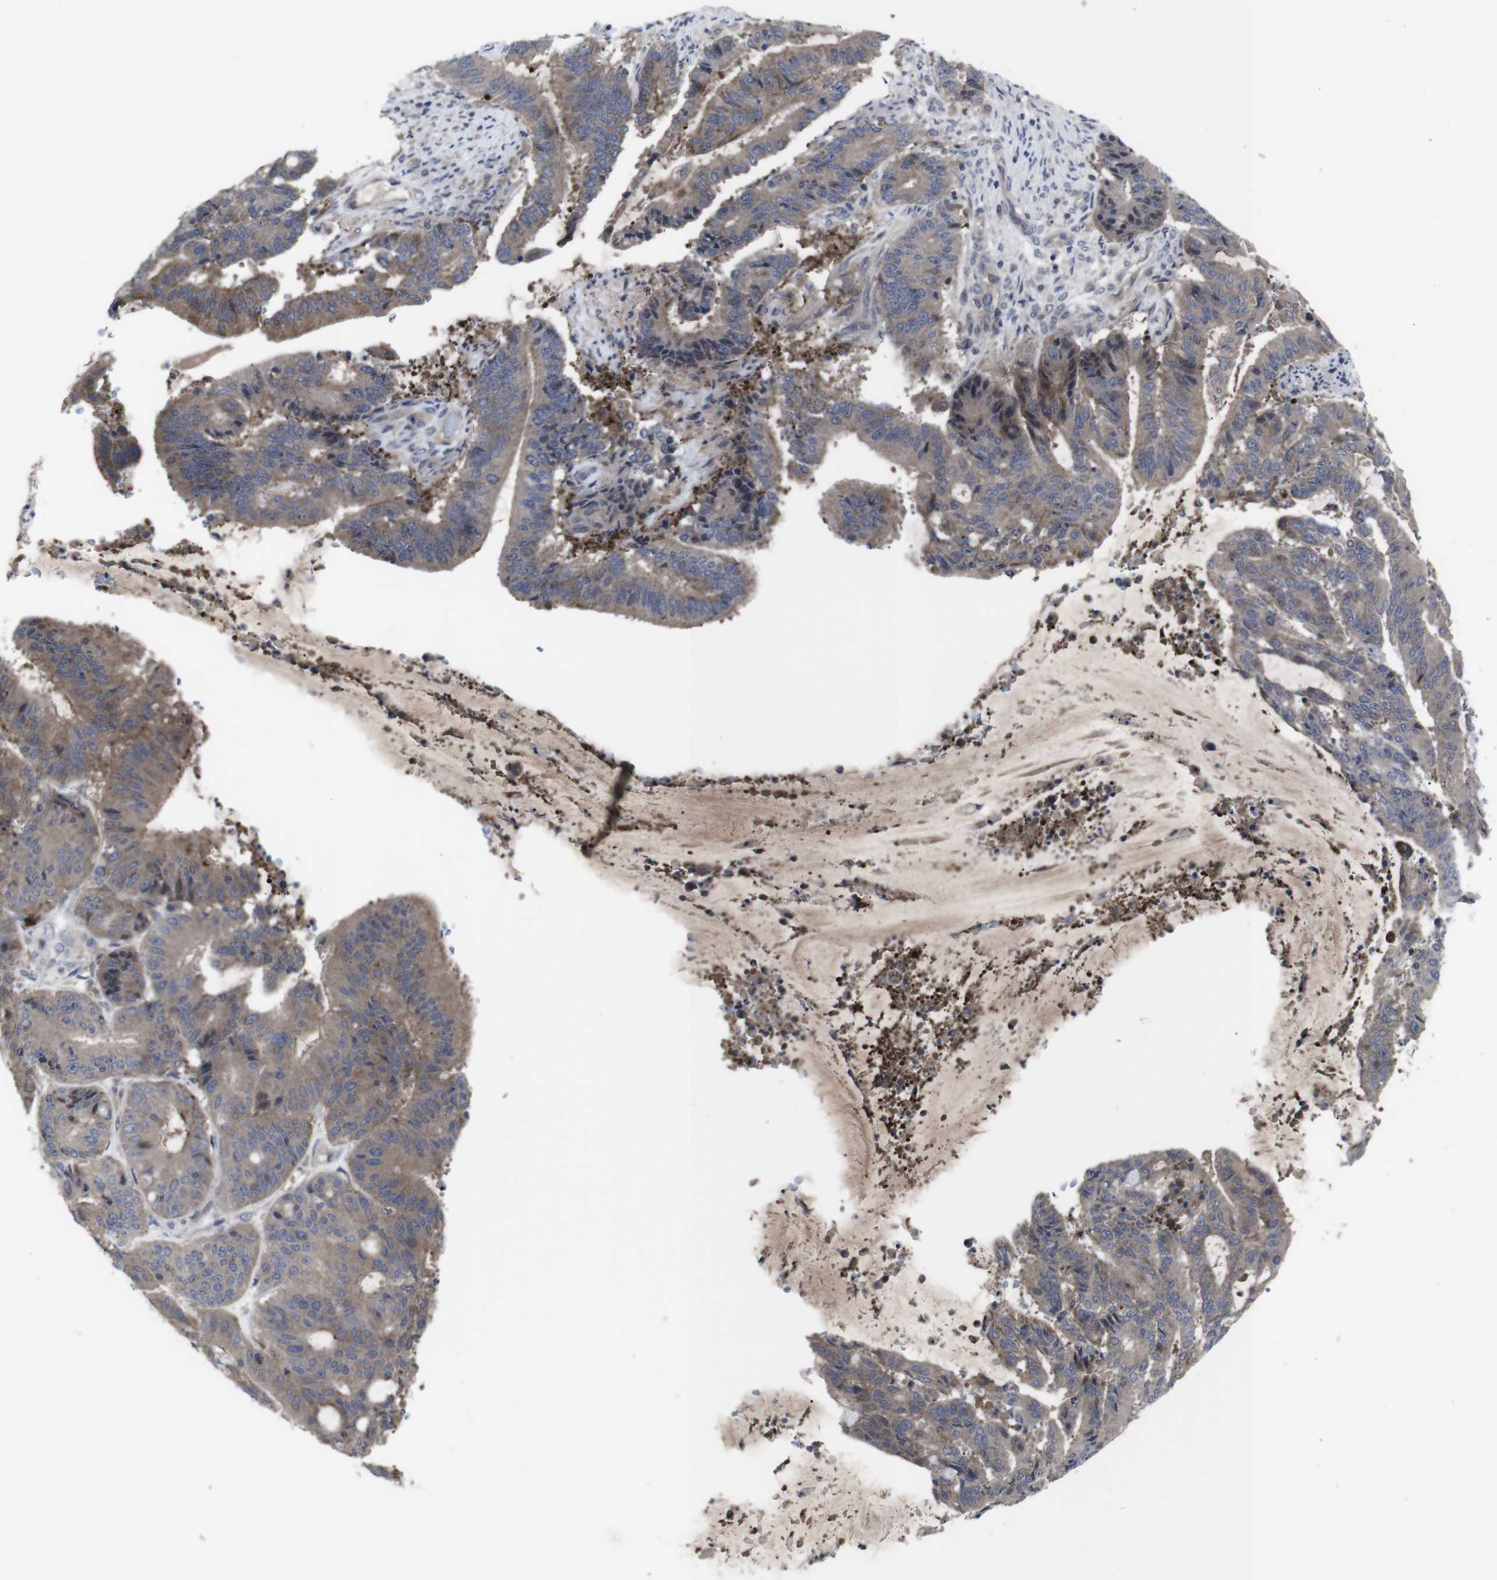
{"staining": {"intensity": "moderate", "quantity": ">75%", "location": "cytoplasmic/membranous"}, "tissue": "liver cancer", "cell_type": "Tumor cells", "image_type": "cancer", "snomed": [{"axis": "morphology", "description": "Cholangiocarcinoma"}, {"axis": "topography", "description": "Liver"}], "caption": "Protein expression analysis of liver cancer exhibits moderate cytoplasmic/membranous positivity in approximately >75% of tumor cells. The staining was performed using DAB (3,3'-diaminobenzidine) to visualize the protein expression in brown, while the nuclei were stained in blue with hematoxylin (Magnification: 20x).", "gene": "HPRT1", "patient": {"sex": "female", "age": 73}}